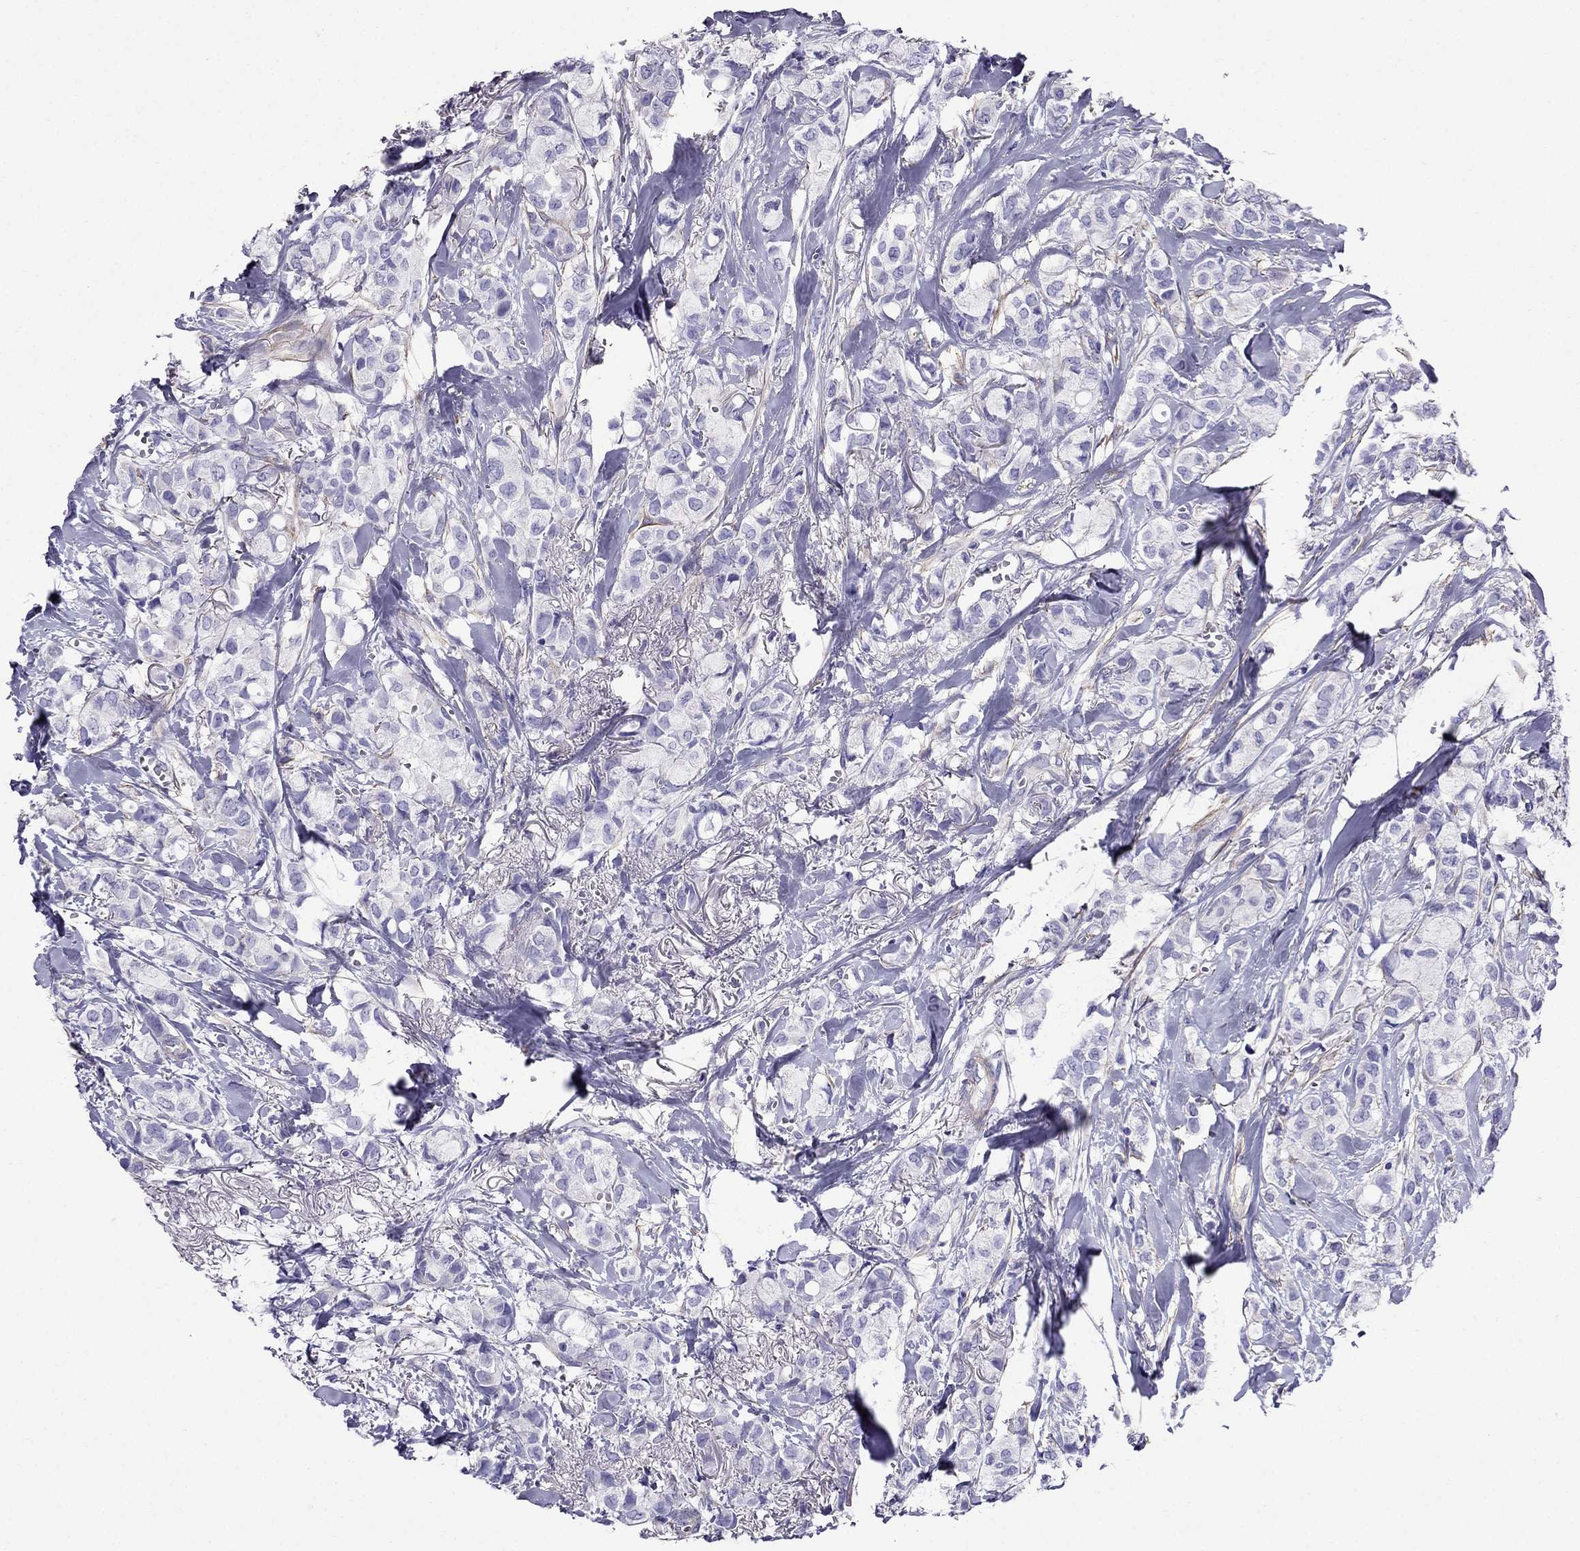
{"staining": {"intensity": "negative", "quantity": "none", "location": "none"}, "tissue": "breast cancer", "cell_type": "Tumor cells", "image_type": "cancer", "snomed": [{"axis": "morphology", "description": "Duct carcinoma"}, {"axis": "topography", "description": "Breast"}], "caption": "An image of human breast invasive ductal carcinoma is negative for staining in tumor cells. Brightfield microscopy of IHC stained with DAB (3,3'-diaminobenzidine) (brown) and hematoxylin (blue), captured at high magnification.", "gene": "GPR50", "patient": {"sex": "female", "age": 85}}